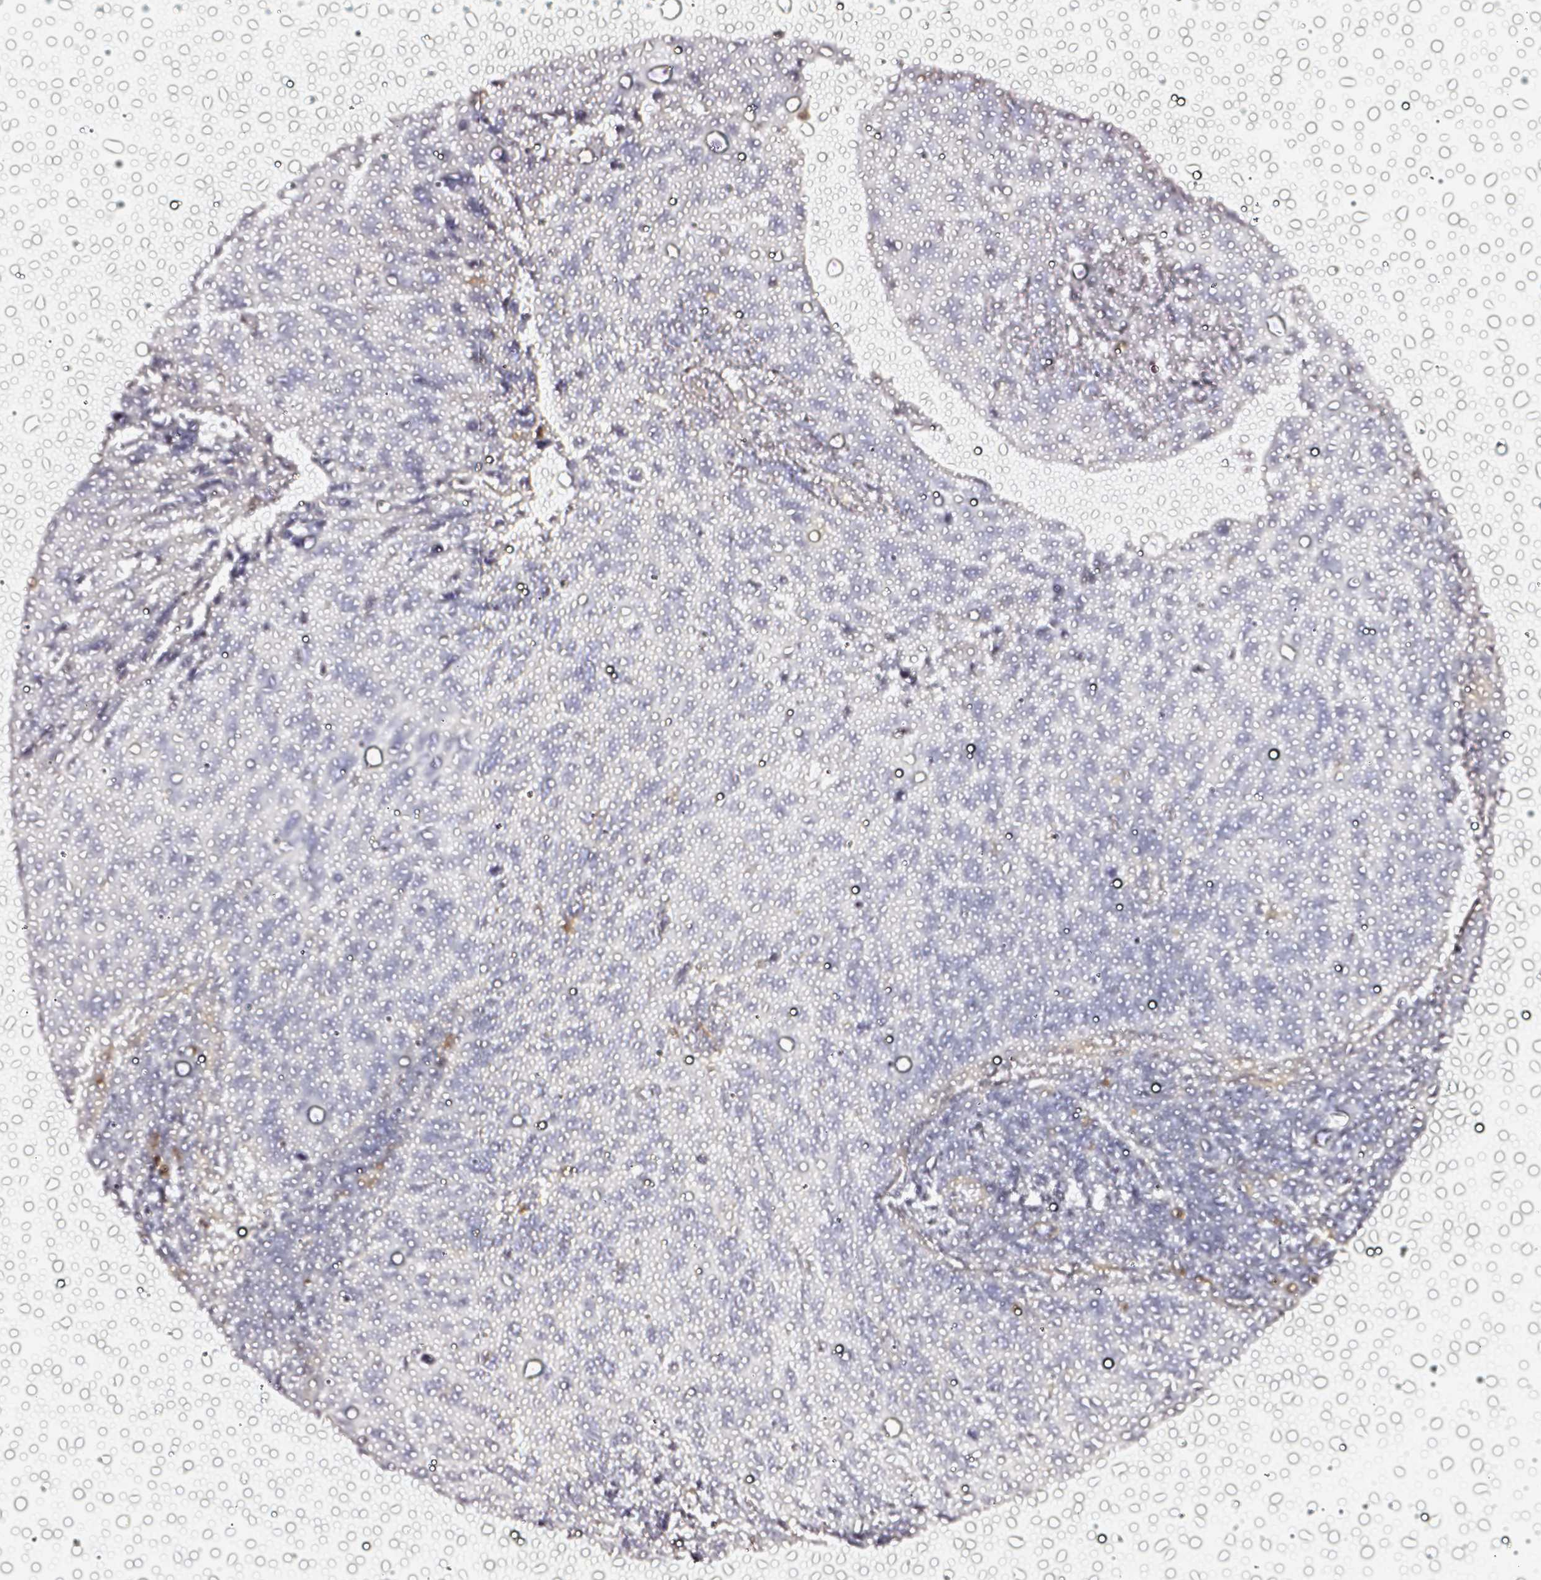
{"staining": {"intensity": "negative", "quantity": "none", "location": "none"}, "tissue": "cervical cancer", "cell_type": "Tumor cells", "image_type": "cancer", "snomed": [{"axis": "morphology", "description": "Squamous cell carcinoma, NOS"}, {"axis": "topography", "description": "Cervix"}], "caption": "Immunohistochemistry histopathology image of human cervical cancer (squamous cell carcinoma) stained for a protein (brown), which shows no staining in tumor cells. (Stains: DAB (3,3'-diaminobenzidine) immunohistochemistry with hematoxylin counter stain, Microscopy: brightfield microscopy at high magnification).", "gene": "CYB561A3", "patient": {"sex": "female", "age": 70}}